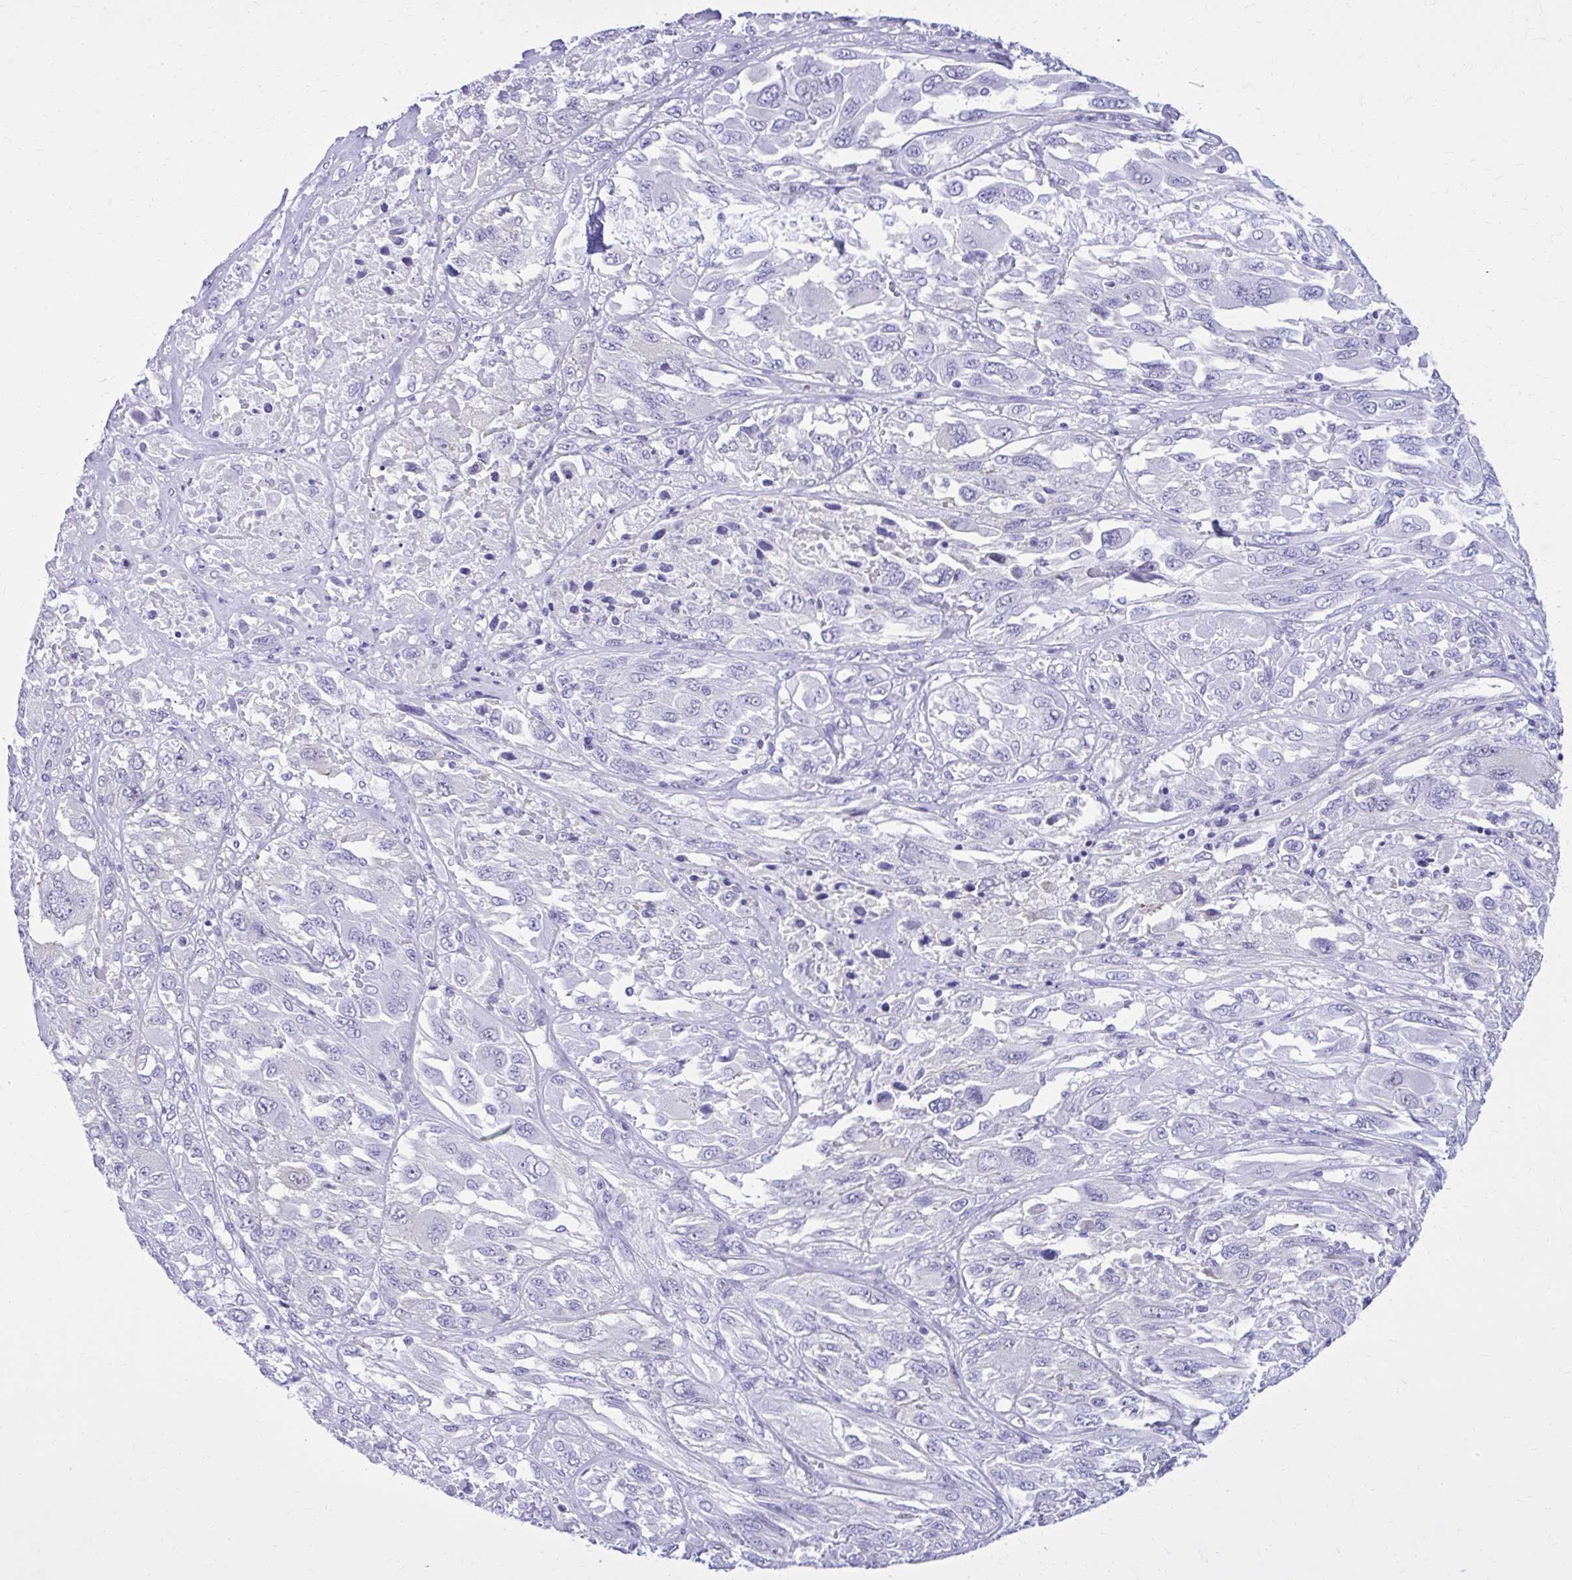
{"staining": {"intensity": "negative", "quantity": "none", "location": "none"}, "tissue": "melanoma", "cell_type": "Tumor cells", "image_type": "cancer", "snomed": [{"axis": "morphology", "description": "Malignant melanoma, NOS"}, {"axis": "topography", "description": "Skin"}], "caption": "This image is of melanoma stained with immunohistochemistry (IHC) to label a protein in brown with the nuclei are counter-stained blue. There is no positivity in tumor cells. (DAB IHC, high magnification).", "gene": "RASL11B", "patient": {"sex": "female", "age": 91}}